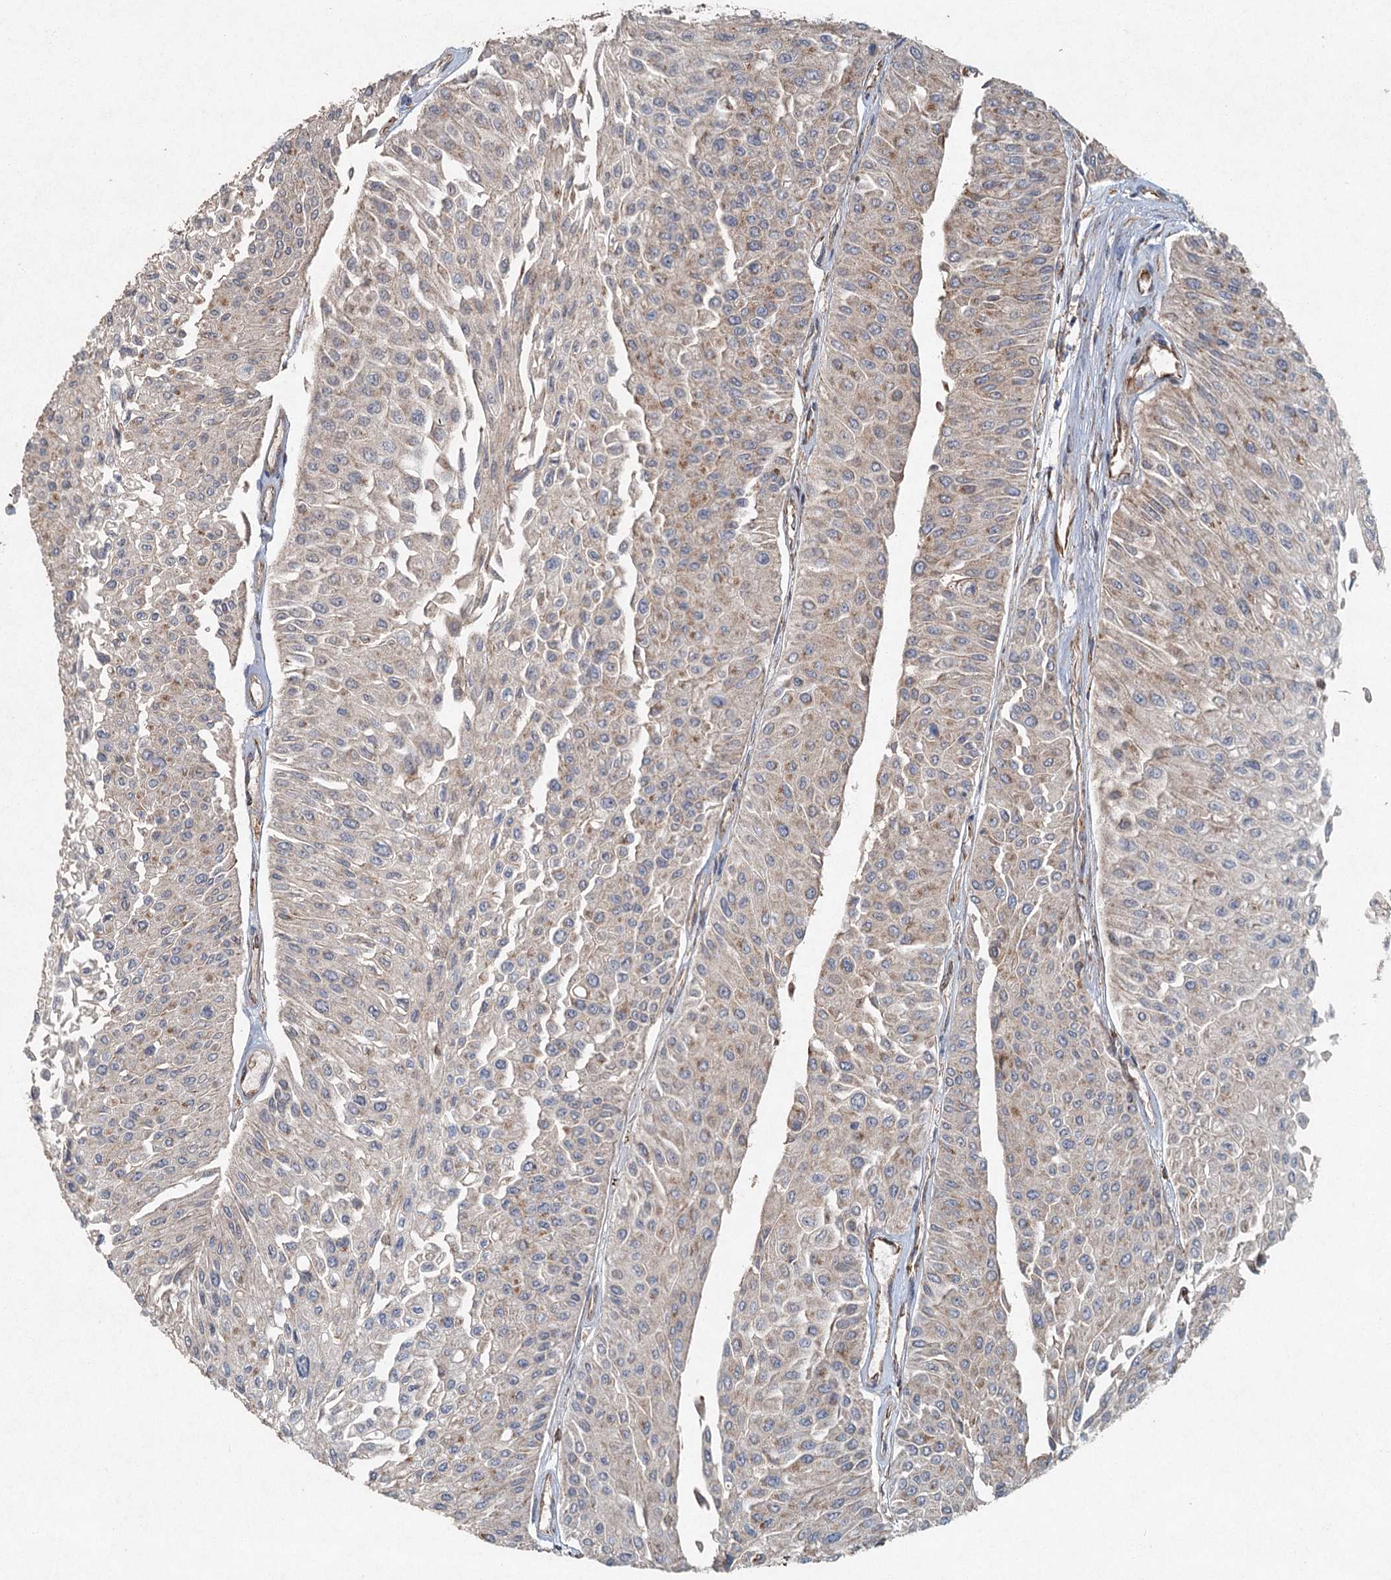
{"staining": {"intensity": "weak", "quantity": "<25%", "location": "cytoplasmic/membranous"}, "tissue": "urothelial cancer", "cell_type": "Tumor cells", "image_type": "cancer", "snomed": [{"axis": "morphology", "description": "Urothelial carcinoma, Low grade"}, {"axis": "topography", "description": "Urinary bladder"}], "caption": "The histopathology image displays no staining of tumor cells in urothelial cancer.", "gene": "SRPX2", "patient": {"sex": "male", "age": 67}}